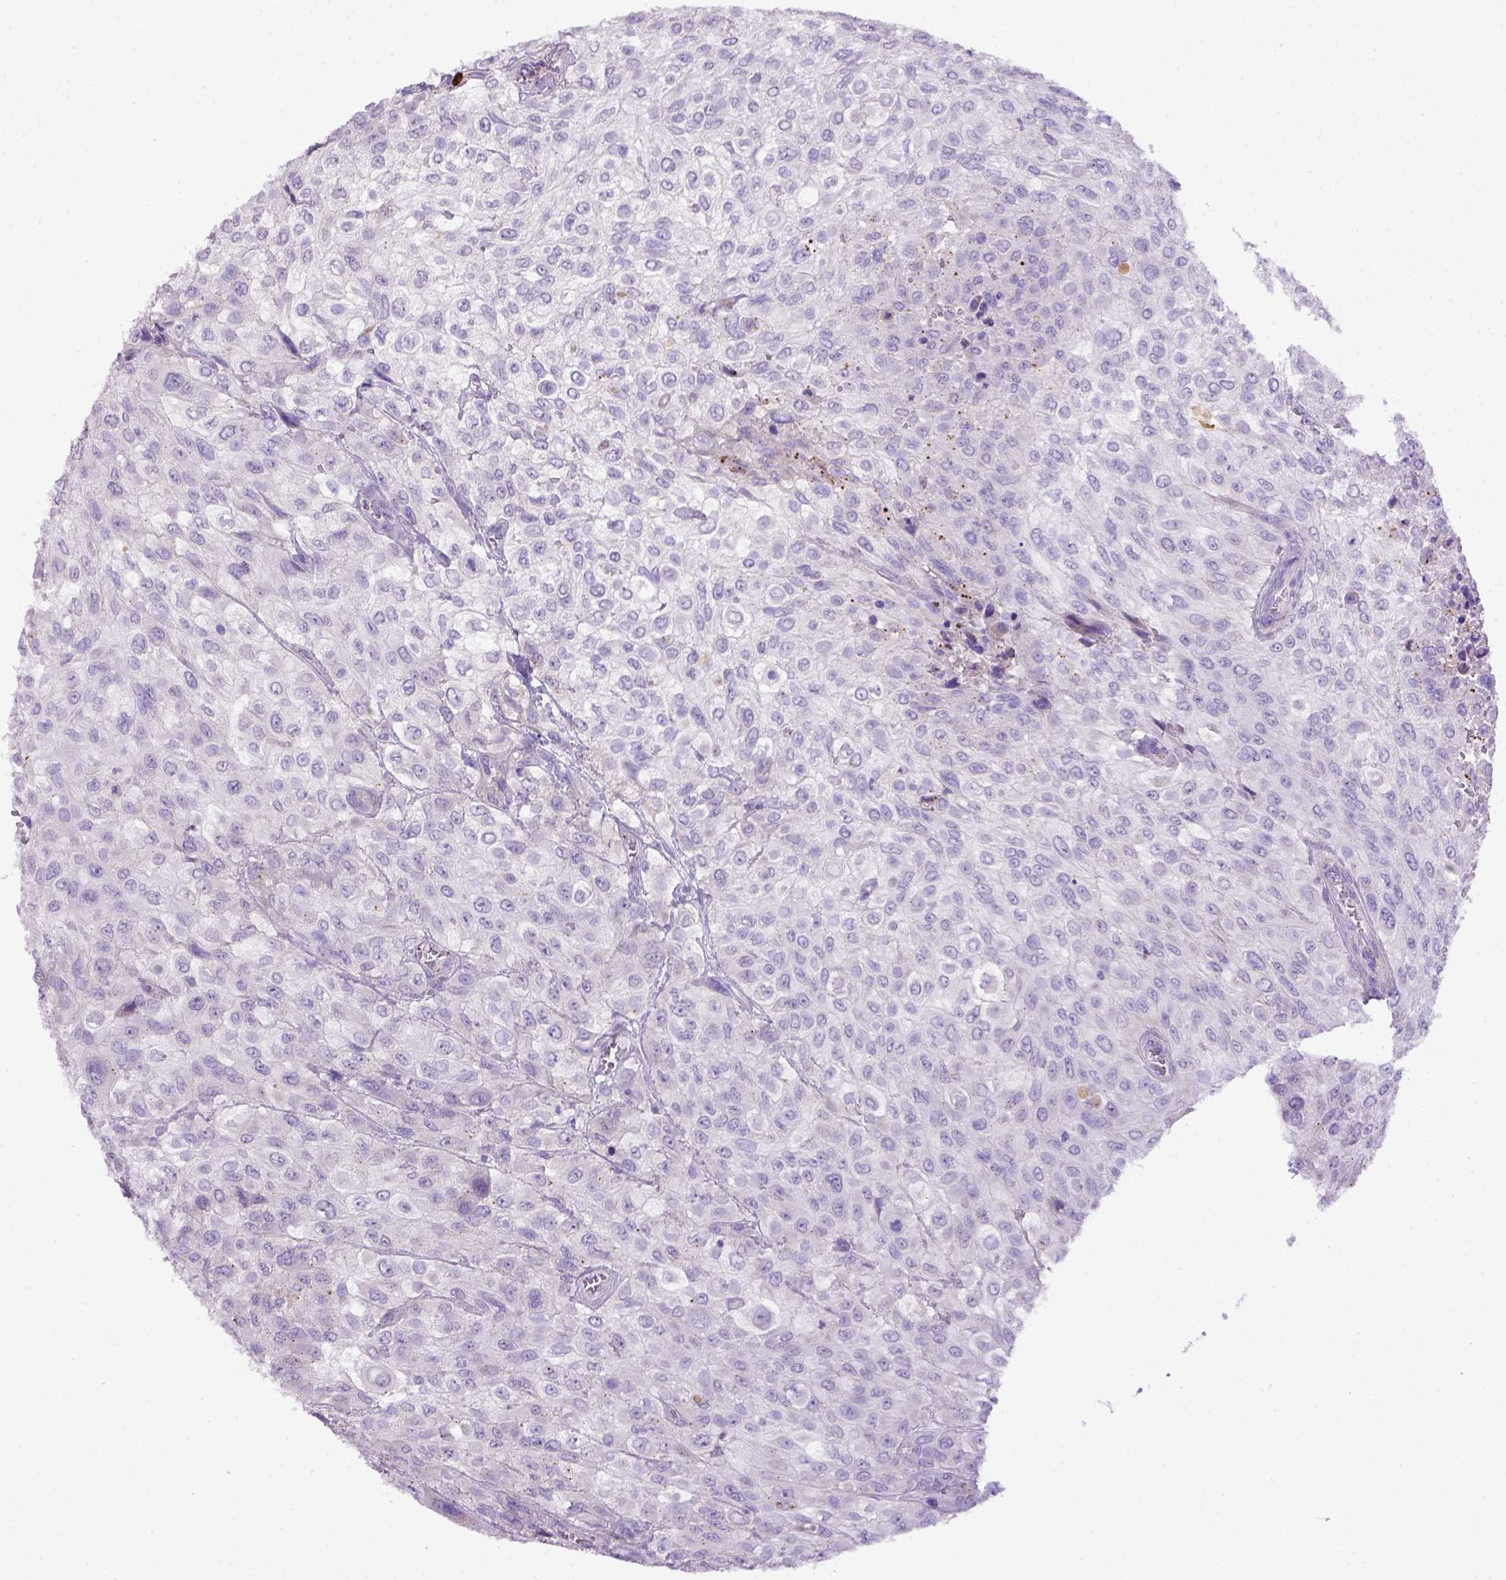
{"staining": {"intensity": "negative", "quantity": "none", "location": "none"}, "tissue": "urothelial cancer", "cell_type": "Tumor cells", "image_type": "cancer", "snomed": [{"axis": "morphology", "description": "Urothelial carcinoma, High grade"}, {"axis": "topography", "description": "Urinary bladder"}], "caption": "This micrograph is of urothelial cancer stained with immunohistochemistry to label a protein in brown with the nuclei are counter-stained blue. There is no expression in tumor cells. (DAB (3,3'-diaminobenzidine) immunohistochemistry (IHC), high magnification).", "gene": "ADAM12", "patient": {"sex": "male", "age": 57}}